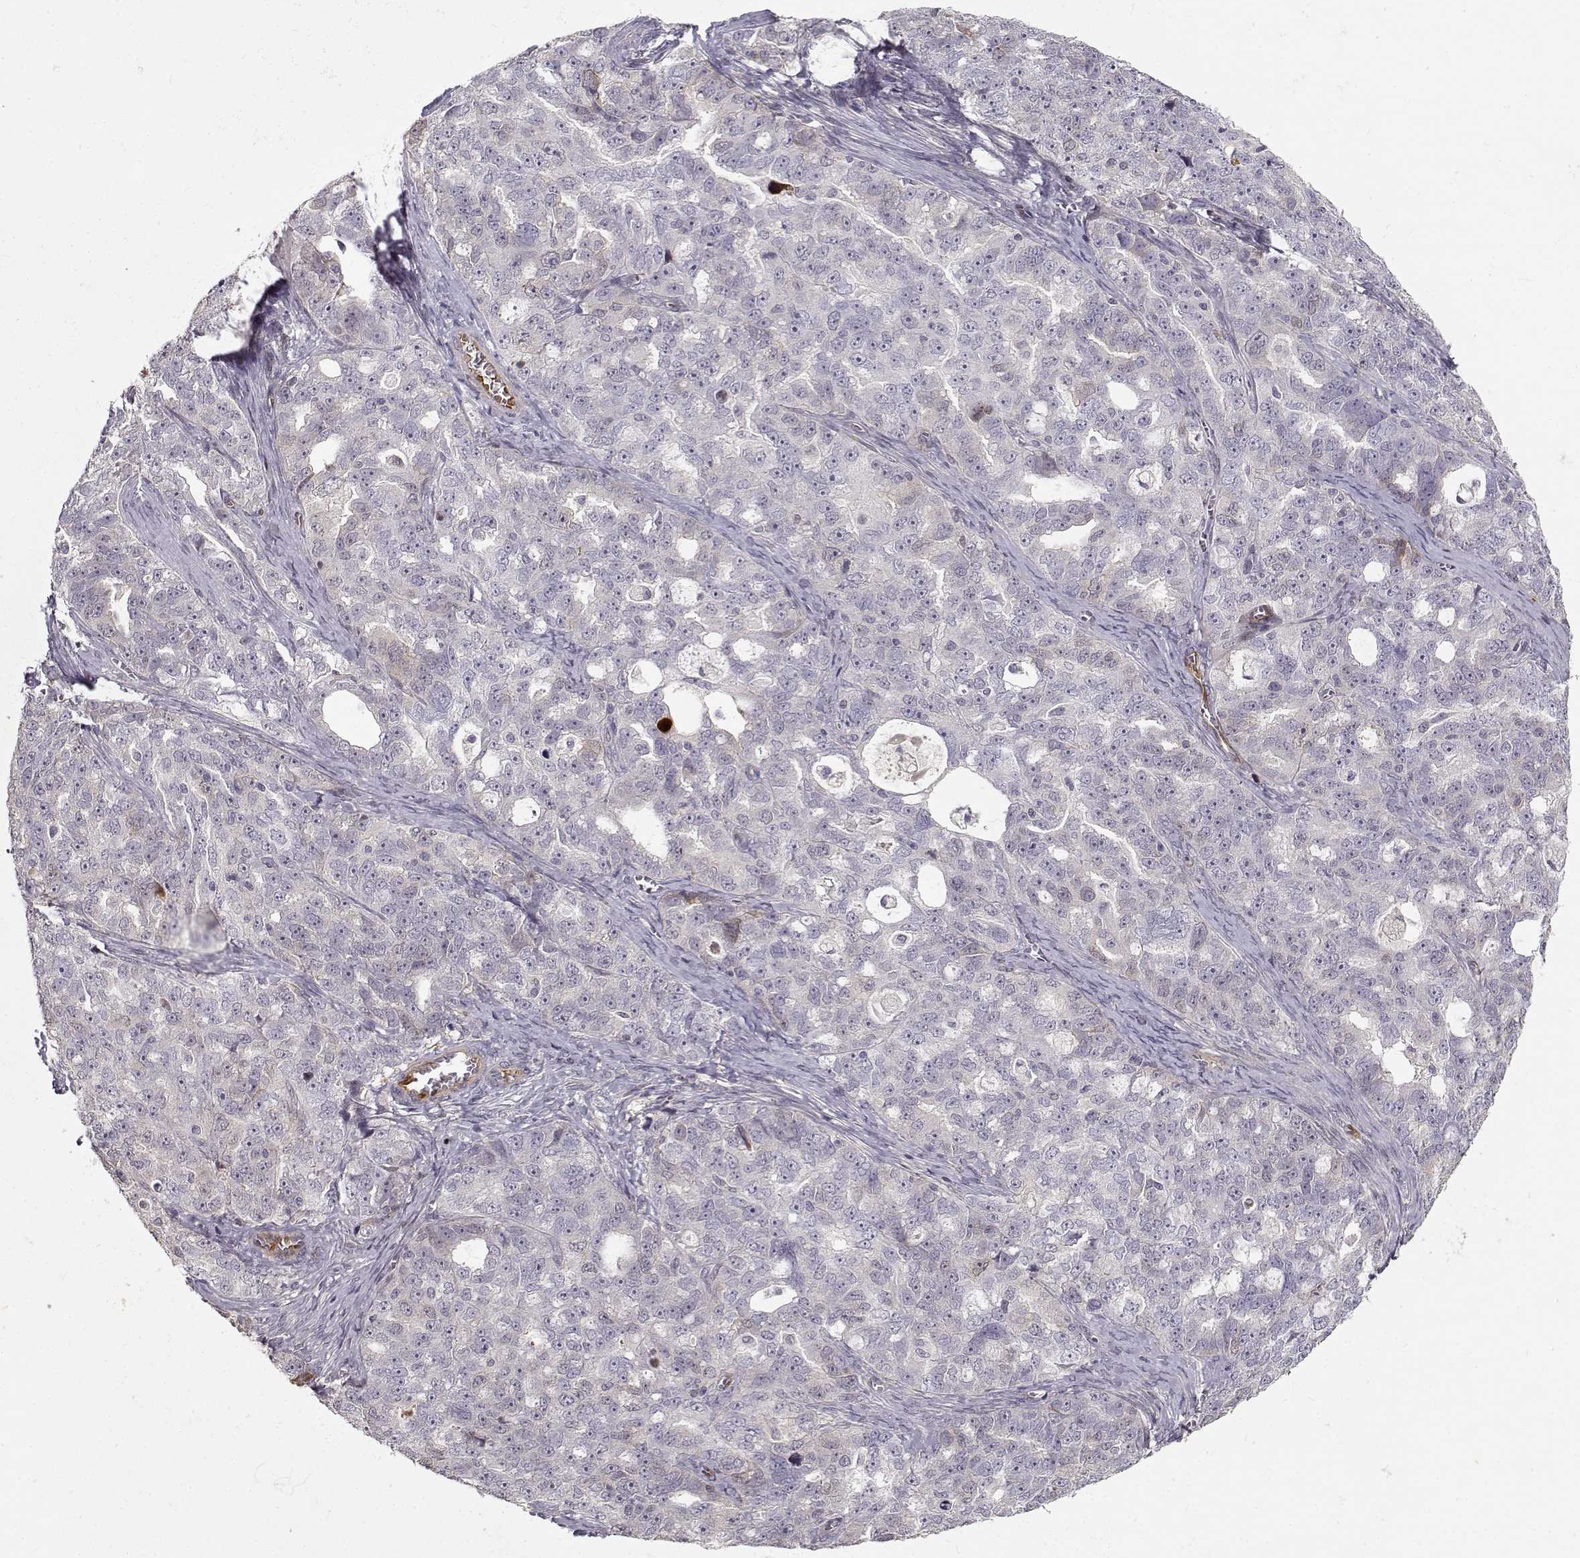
{"staining": {"intensity": "negative", "quantity": "none", "location": "none"}, "tissue": "ovarian cancer", "cell_type": "Tumor cells", "image_type": "cancer", "snomed": [{"axis": "morphology", "description": "Cystadenocarcinoma, serous, NOS"}, {"axis": "topography", "description": "Ovary"}], "caption": "Immunohistochemistry photomicrograph of ovarian cancer (serous cystadenocarcinoma) stained for a protein (brown), which reveals no expression in tumor cells. (DAB (3,3'-diaminobenzidine) IHC with hematoxylin counter stain).", "gene": "RGS9BP", "patient": {"sex": "female", "age": 51}}